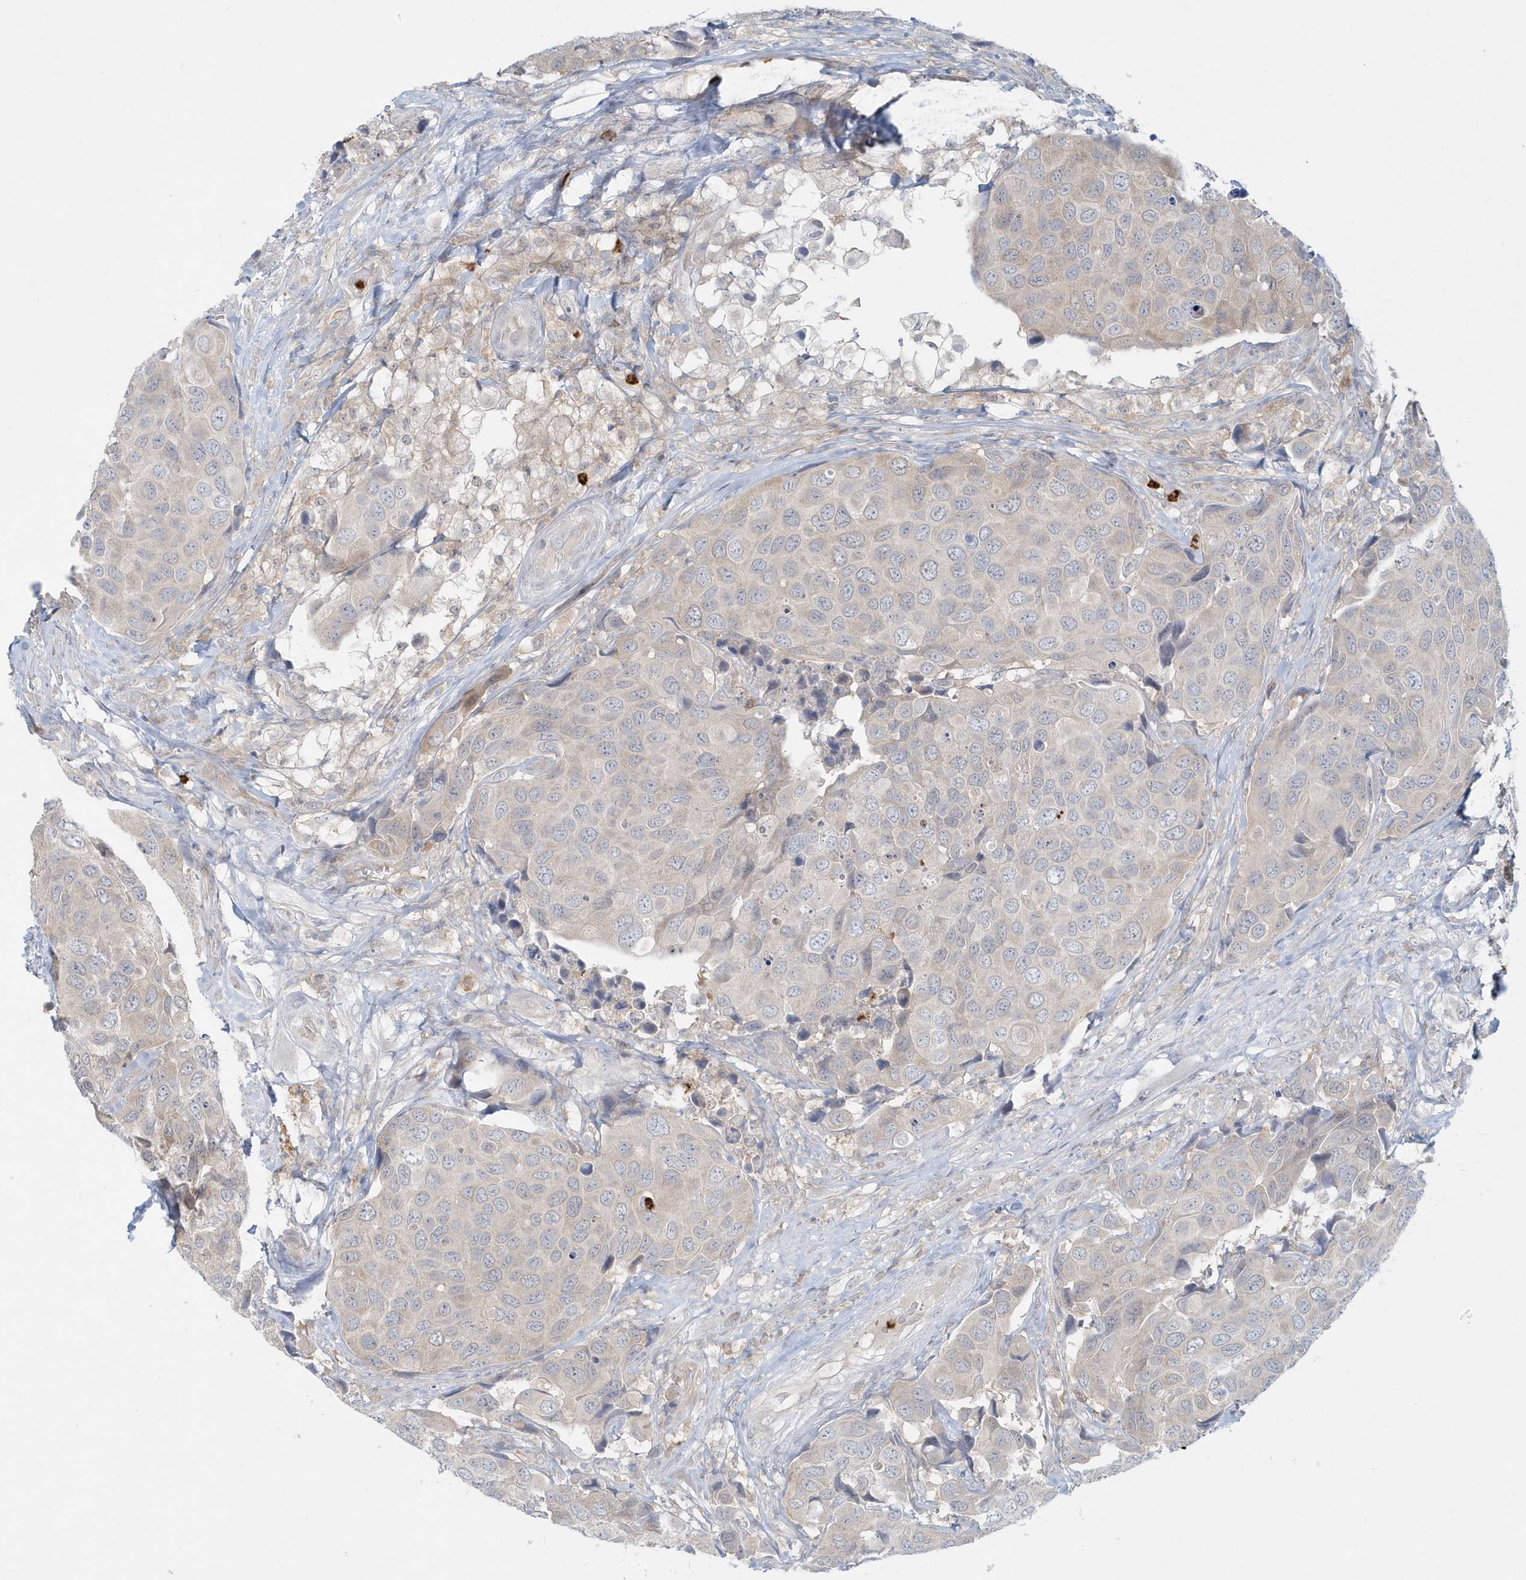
{"staining": {"intensity": "negative", "quantity": "none", "location": "none"}, "tissue": "urothelial cancer", "cell_type": "Tumor cells", "image_type": "cancer", "snomed": [{"axis": "morphology", "description": "Urothelial carcinoma, High grade"}, {"axis": "topography", "description": "Urinary bladder"}], "caption": "The immunohistochemistry micrograph has no significant positivity in tumor cells of urothelial carcinoma (high-grade) tissue.", "gene": "RNF7", "patient": {"sex": "male", "age": 74}}